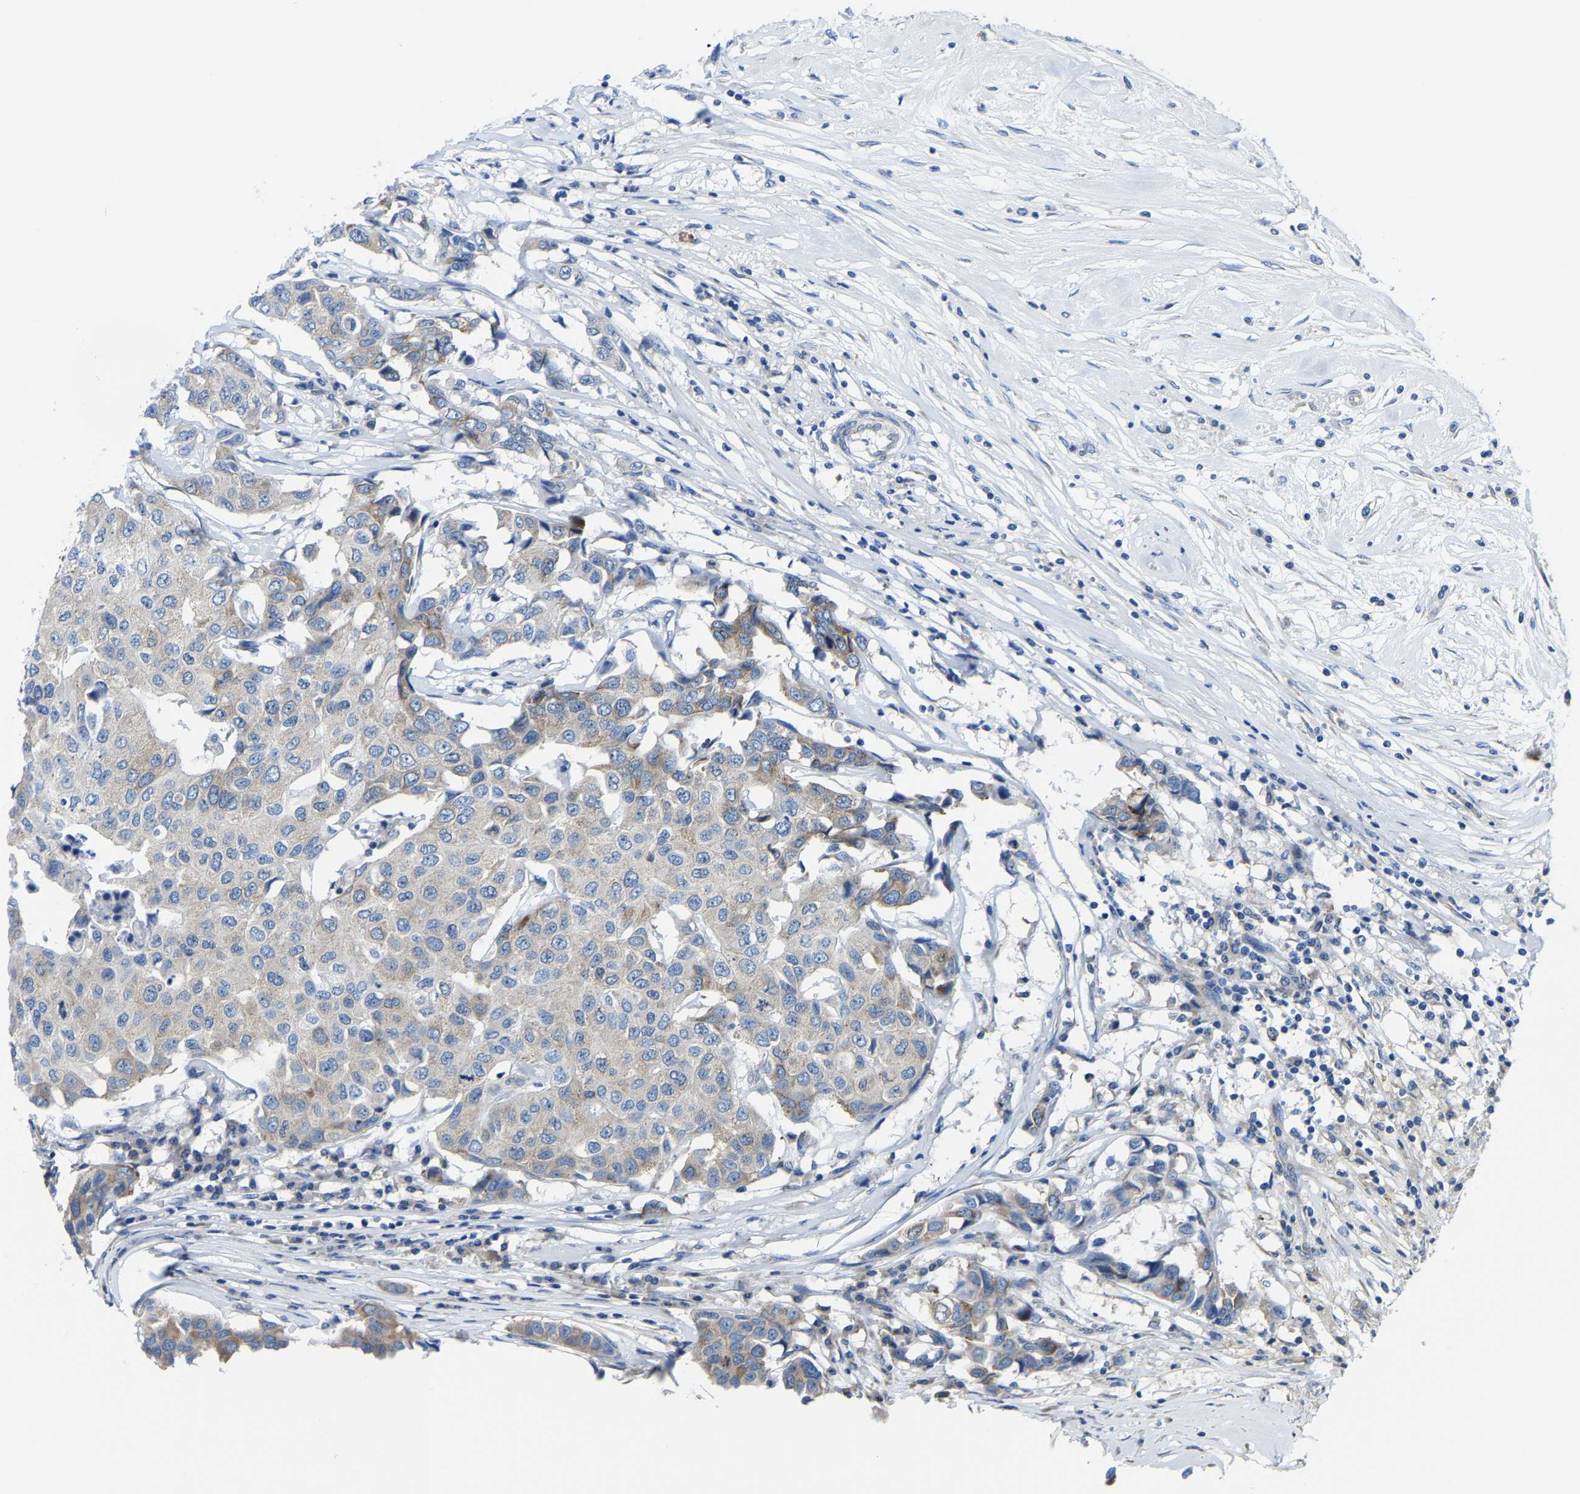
{"staining": {"intensity": "weak", "quantity": "<25%", "location": "cytoplasmic/membranous"}, "tissue": "breast cancer", "cell_type": "Tumor cells", "image_type": "cancer", "snomed": [{"axis": "morphology", "description": "Duct carcinoma"}, {"axis": "topography", "description": "Breast"}], "caption": "Immunohistochemistry image of human breast invasive ductal carcinoma stained for a protein (brown), which demonstrates no positivity in tumor cells. (DAB (3,3'-diaminobenzidine) IHC with hematoxylin counter stain).", "gene": "G3BP2", "patient": {"sex": "female", "age": 80}}